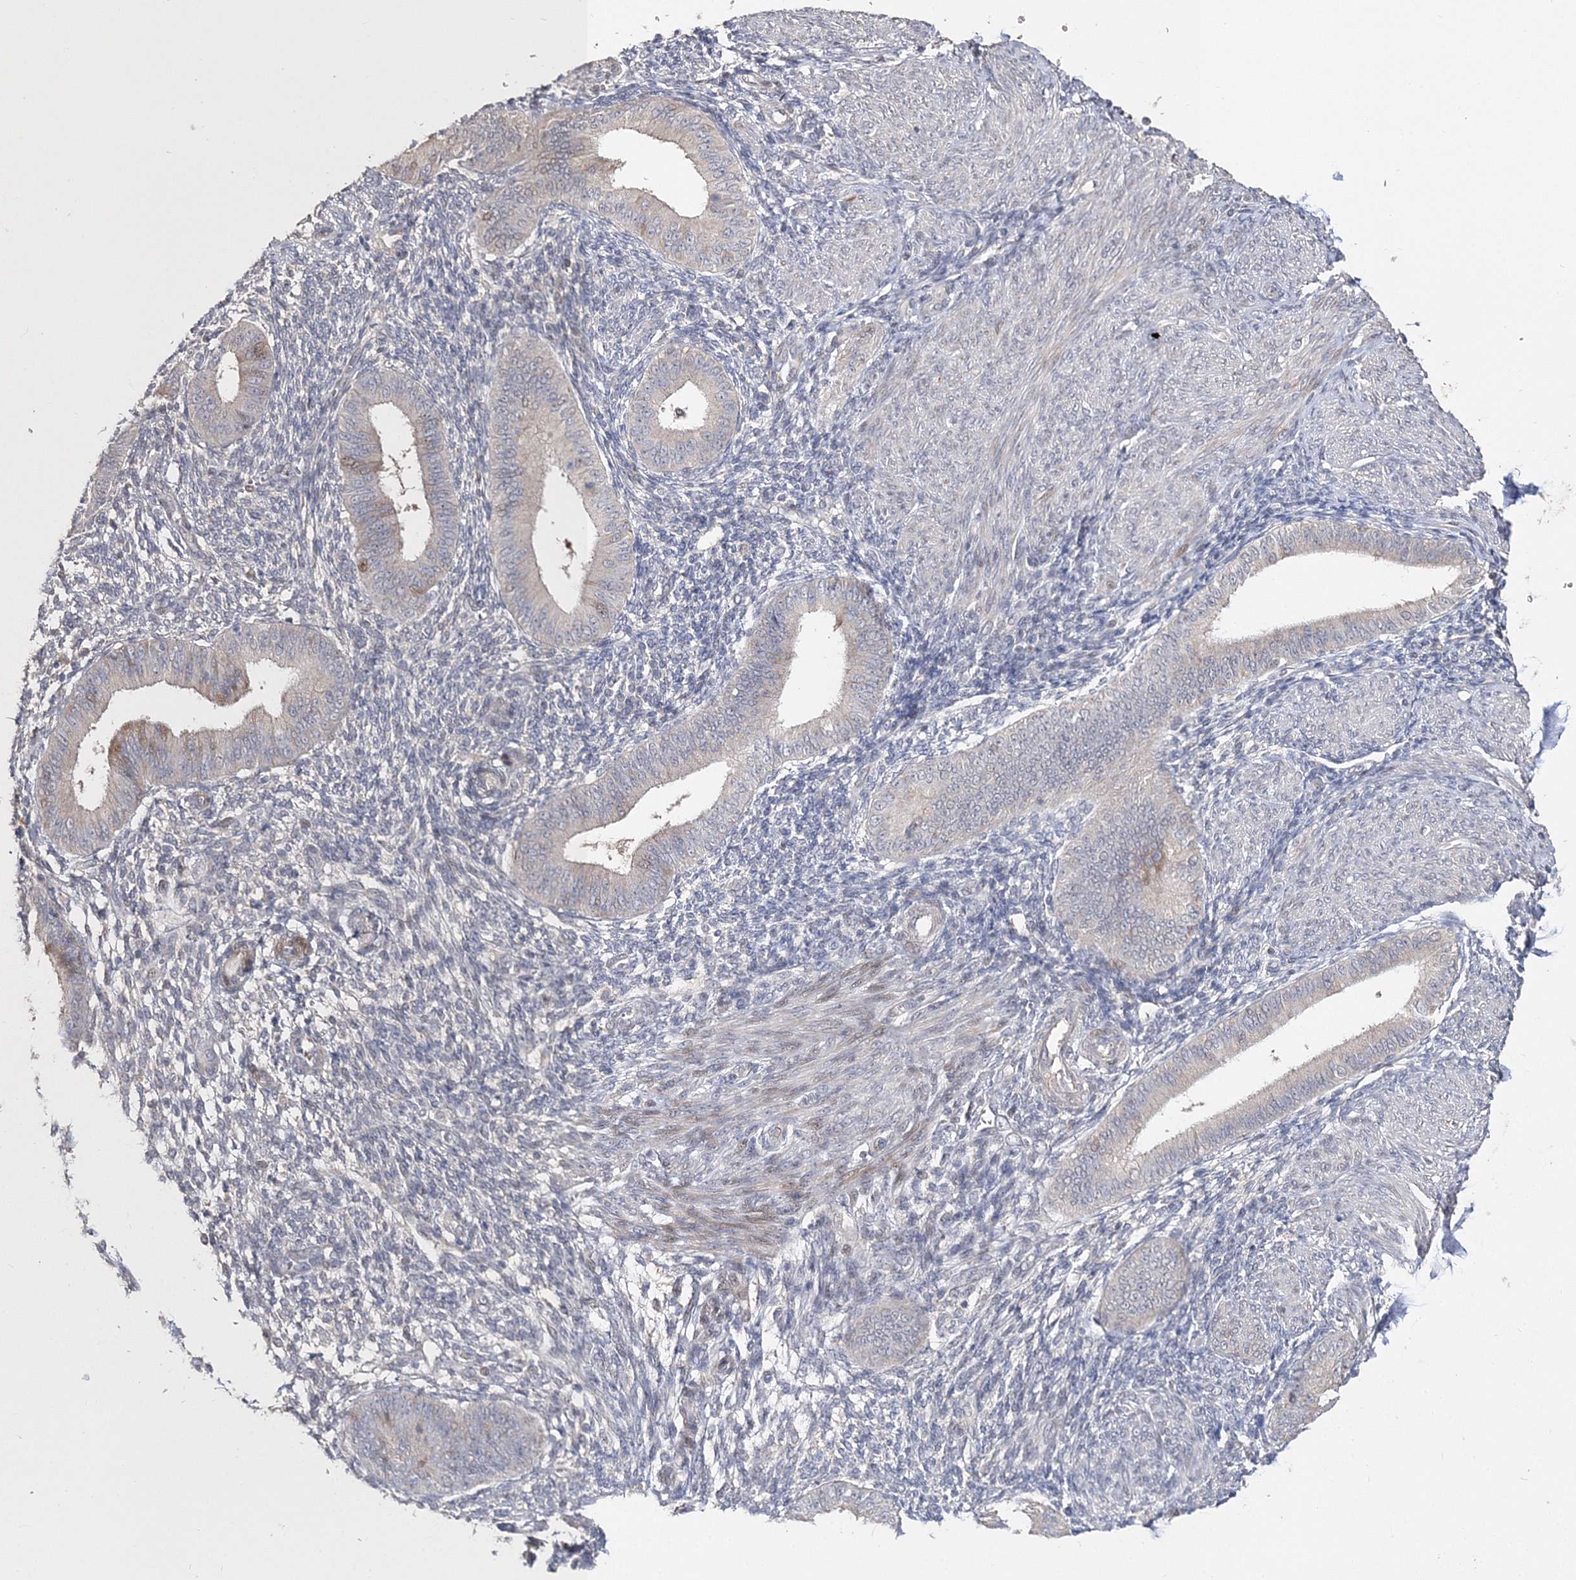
{"staining": {"intensity": "negative", "quantity": "none", "location": "none"}, "tissue": "endometrium", "cell_type": "Cells in endometrial stroma", "image_type": "normal", "snomed": [{"axis": "morphology", "description": "Normal tissue, NOS"}, {"axis": "topography", "description": "Uterus"}, {"axis": "topography", "description": "Endometrium"}], "caption": "This is an IHC histopathology image of benign endometrium. There is no staining in cells in endometrial stroma.", "gene": "GJB5", "patient": {"sex": "female", "age": 48}}